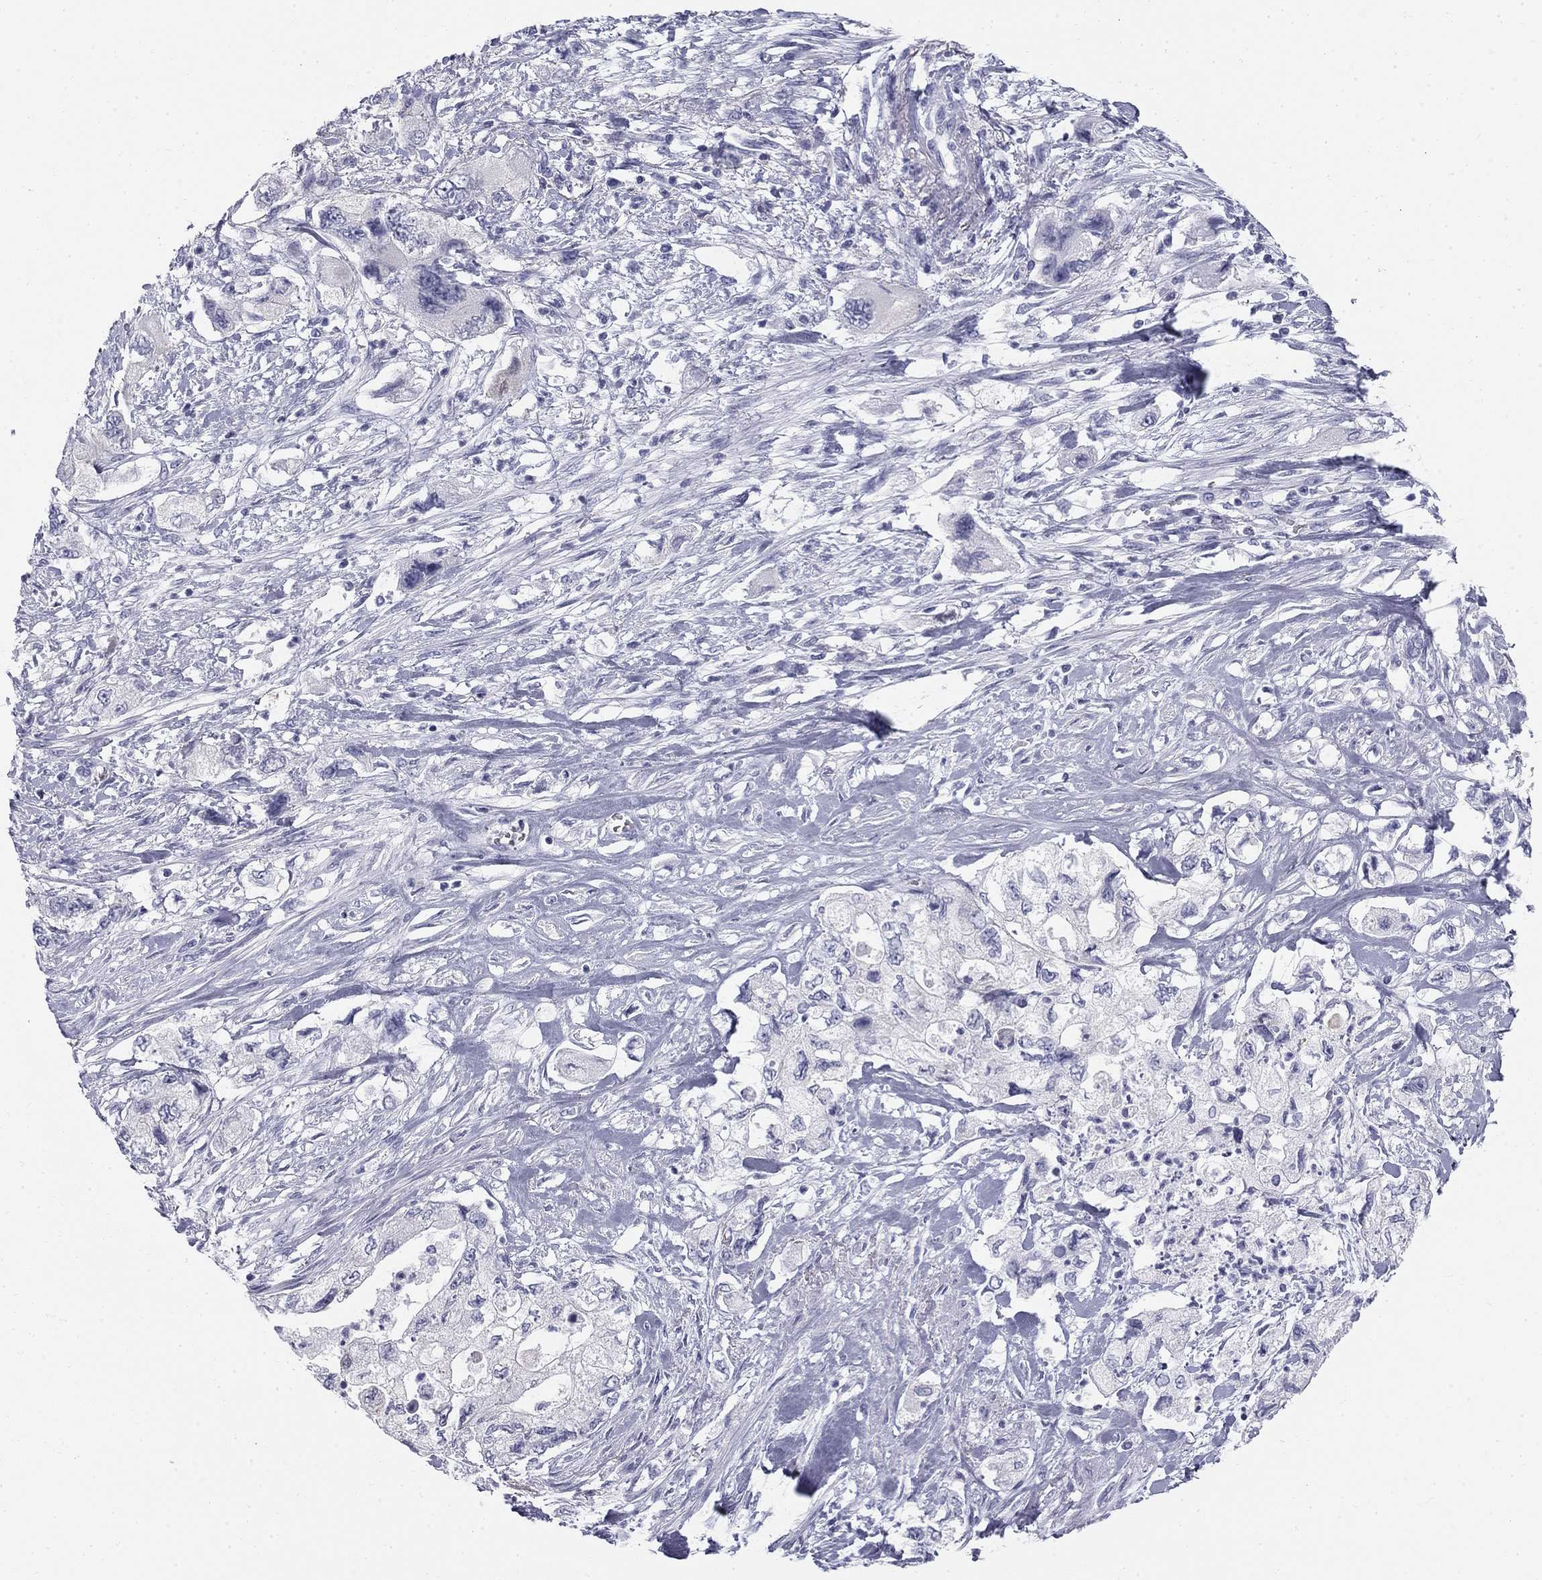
{"staining": {"intensity": "negative", "quantity": "none", "location": "none"}, "tissue": "pancreatic cancer", "cell_type": "Tumor cells", "image_type": "cancer", "snomed": [{"axis": "morphology", "description": "Adenocarcinoma, NOS"}, {"axis": "topography", "description": "Pancreas"}], "caption": "Immunohistochemistry image of pancreatic cancer stained for a protein (brown), which displays no expression in tumor cells.", "gene": "SULT2B1", "patient": {"sex": "female", "age": 73}}